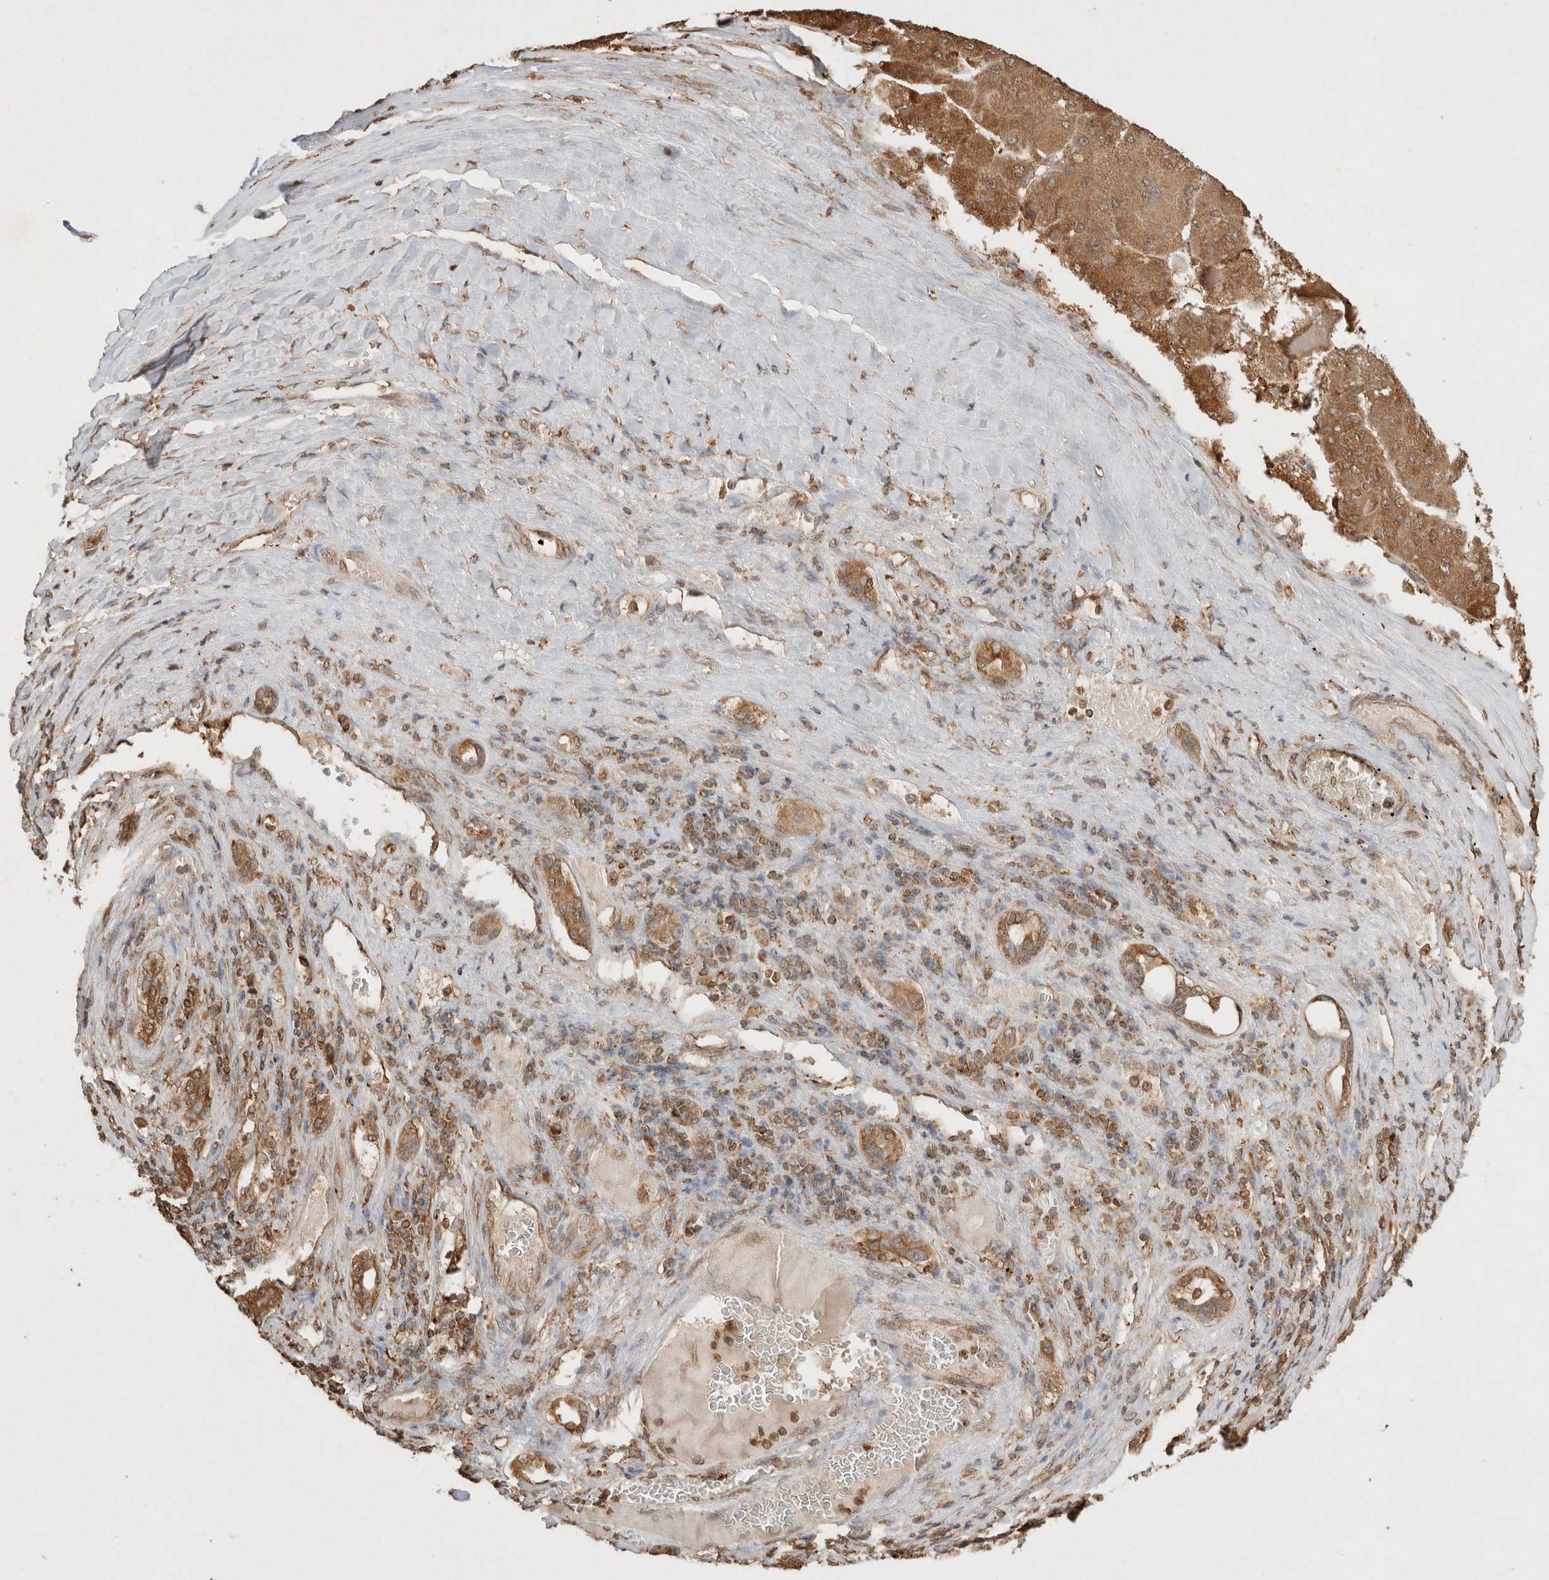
{"staining": {"intensity": "moderate", "quantity": ">75%", "location": "cytoplasmic/membranous,nuclear"}, "tissue": "liver cancer", "cell_type": "Tumor cells", "image_type": "cancer", "snomed": [{"axis": "morphology", "description": "Carcinoma, Hepatocellular, NOS"}, {"axis": "topography", "description": "Liver"}], "caption": "Liver hepatocellular carcinoma stained with a protein marker exhibits moderate staining in tumor cells.", "gene": "ERAP1", "patient": {"sex": "female", "age": 73}}